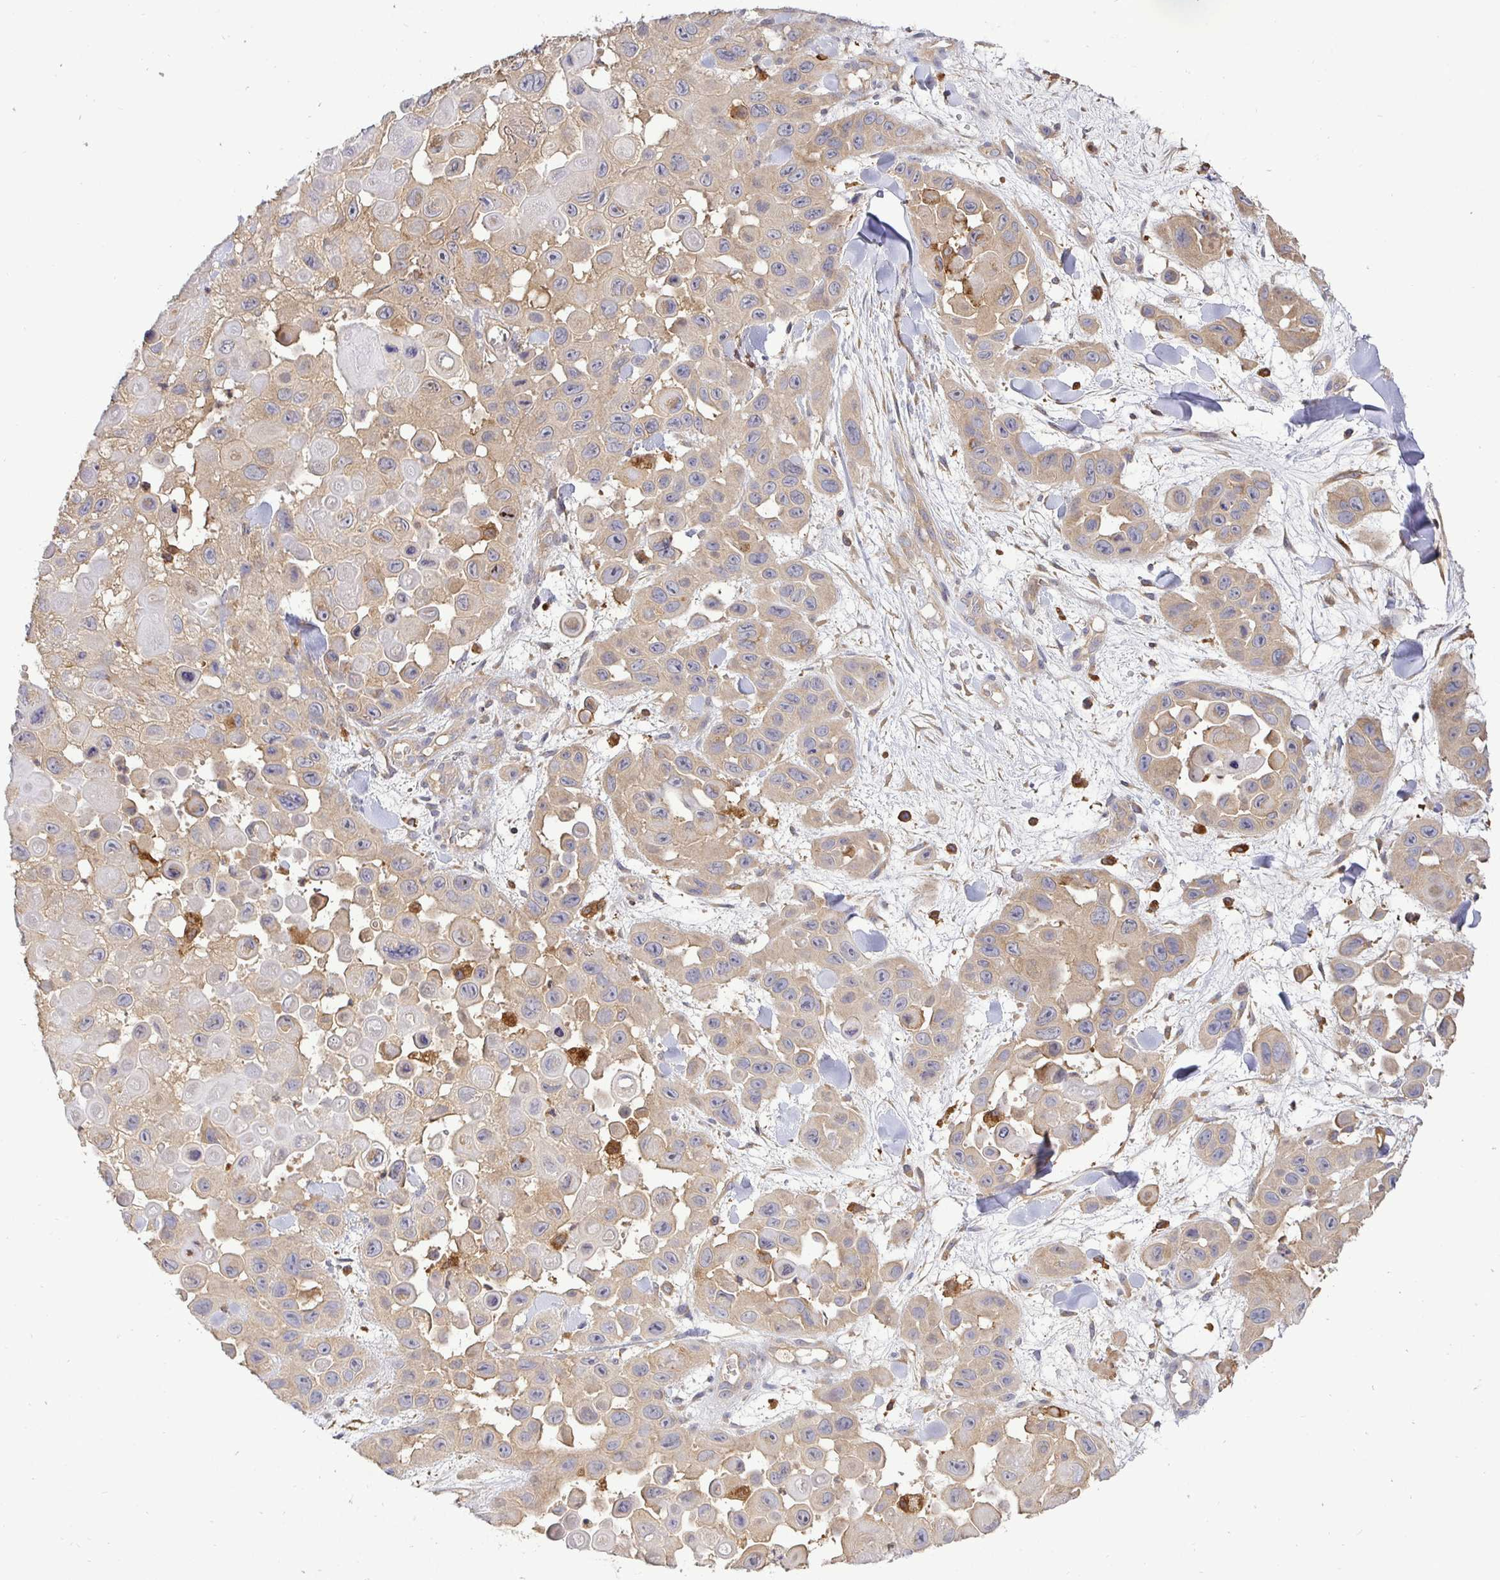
{"staining": {"intensity": "weak", "quantity": "25%-75%", "location": "cytoplasmic/membranous"}, "tissue": "skin cancer", "cell_type": "Tumor cells", "image_type": "cancer", "snomed": [{"axis": "morphology", "description": "Squamous cell carcinoma, NOS"}, {"axis": "topography", "description": "Skin"}], "caption": "Immunohistochemical staining of skin cancer reveals weak cytoplasmic/membranous protein expression in about 25%-75% of tumor cells.", "gene": "ATP6V1F", "patient": {"sex": "male", "age": 81}}